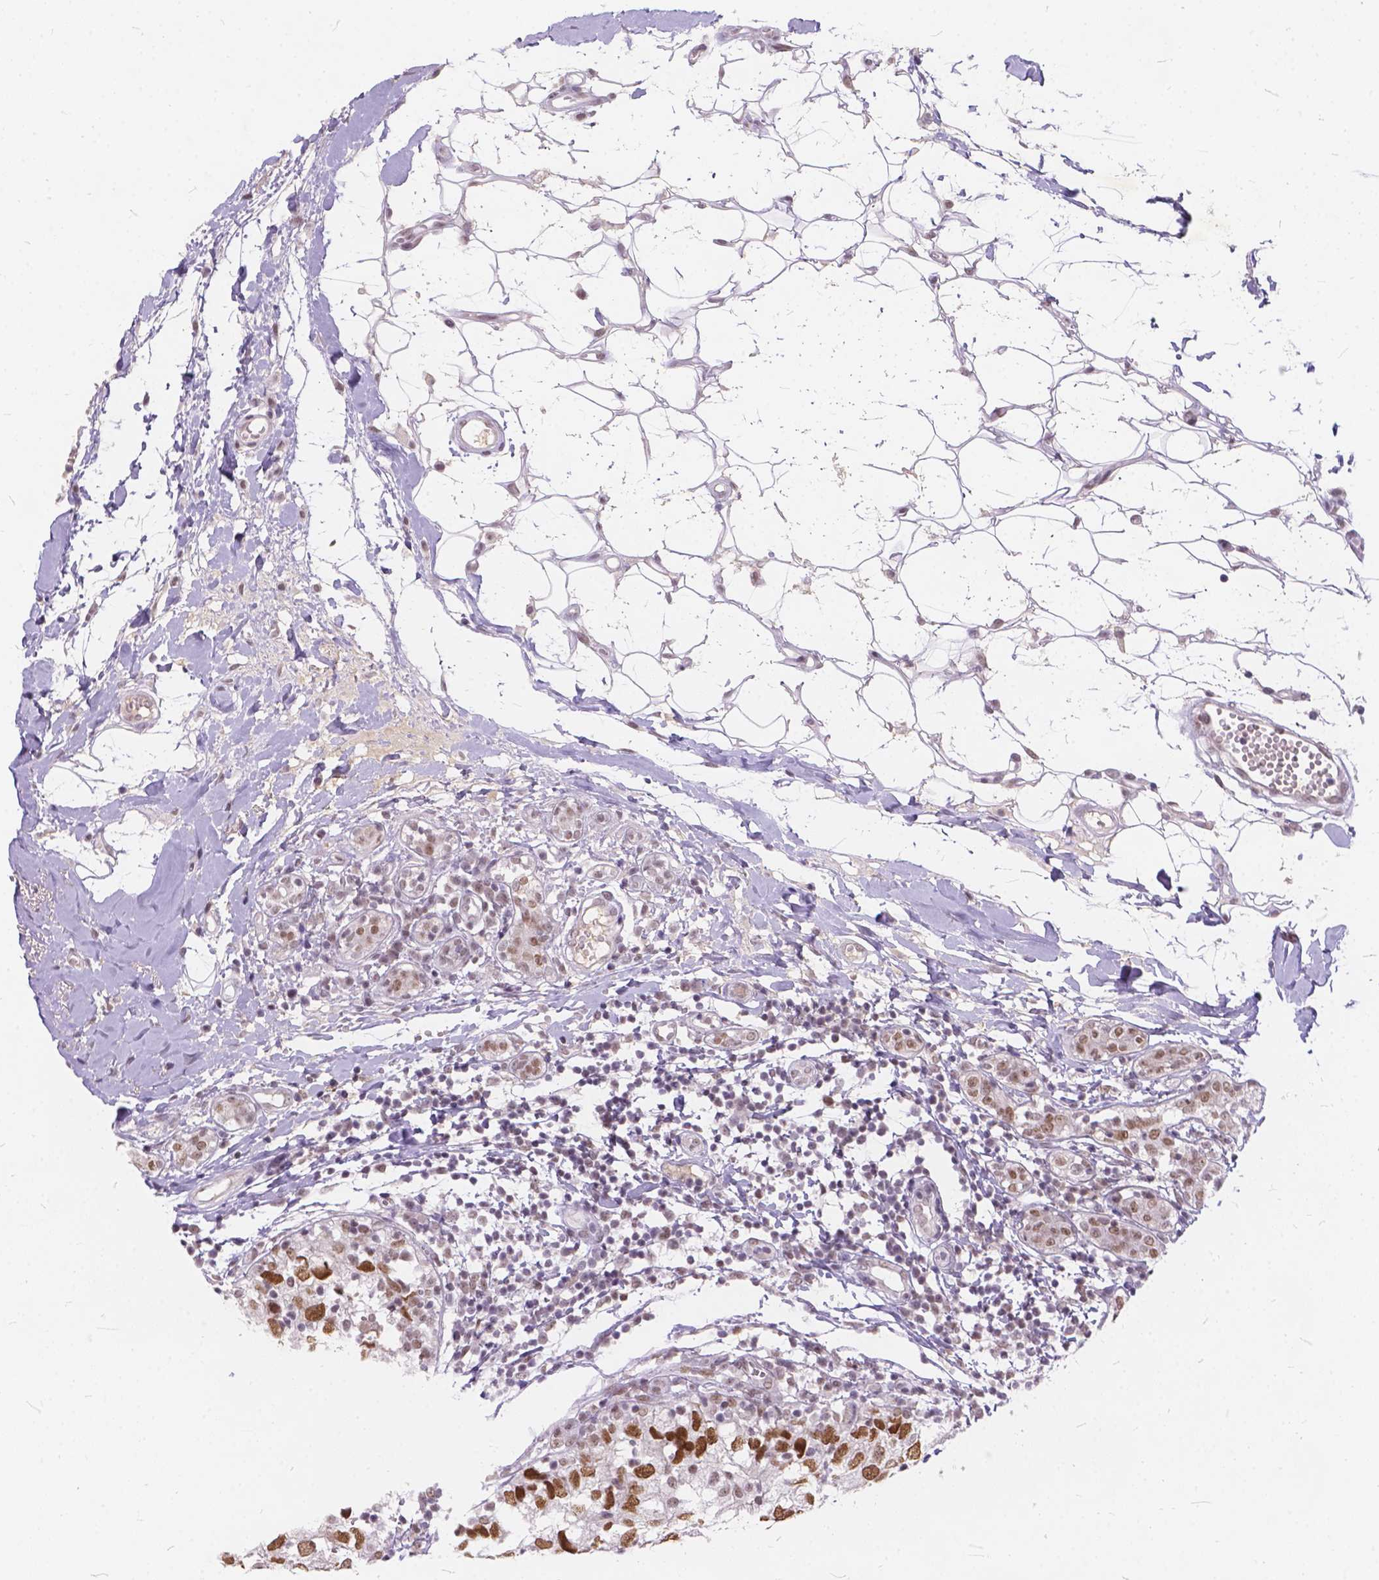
{"staining": {"intensity": "moderate", "quantity": "<25%", "location": "nuclear"}, "tissue": "breast cancer", "cell_type": "Tumor cells", "image_type": "cancer", "snomed": [{"axis": "morphology", "description": "Duct carcinoma"}, {"axis": "topography", "description": "Breast"}], "caption": "Intraductal carcinoma (breast) stained with a protein marker reveals moderate staining in tumor cells.", "gene": "FAM53A", "patient": {"sex": "female", "age": 30}}